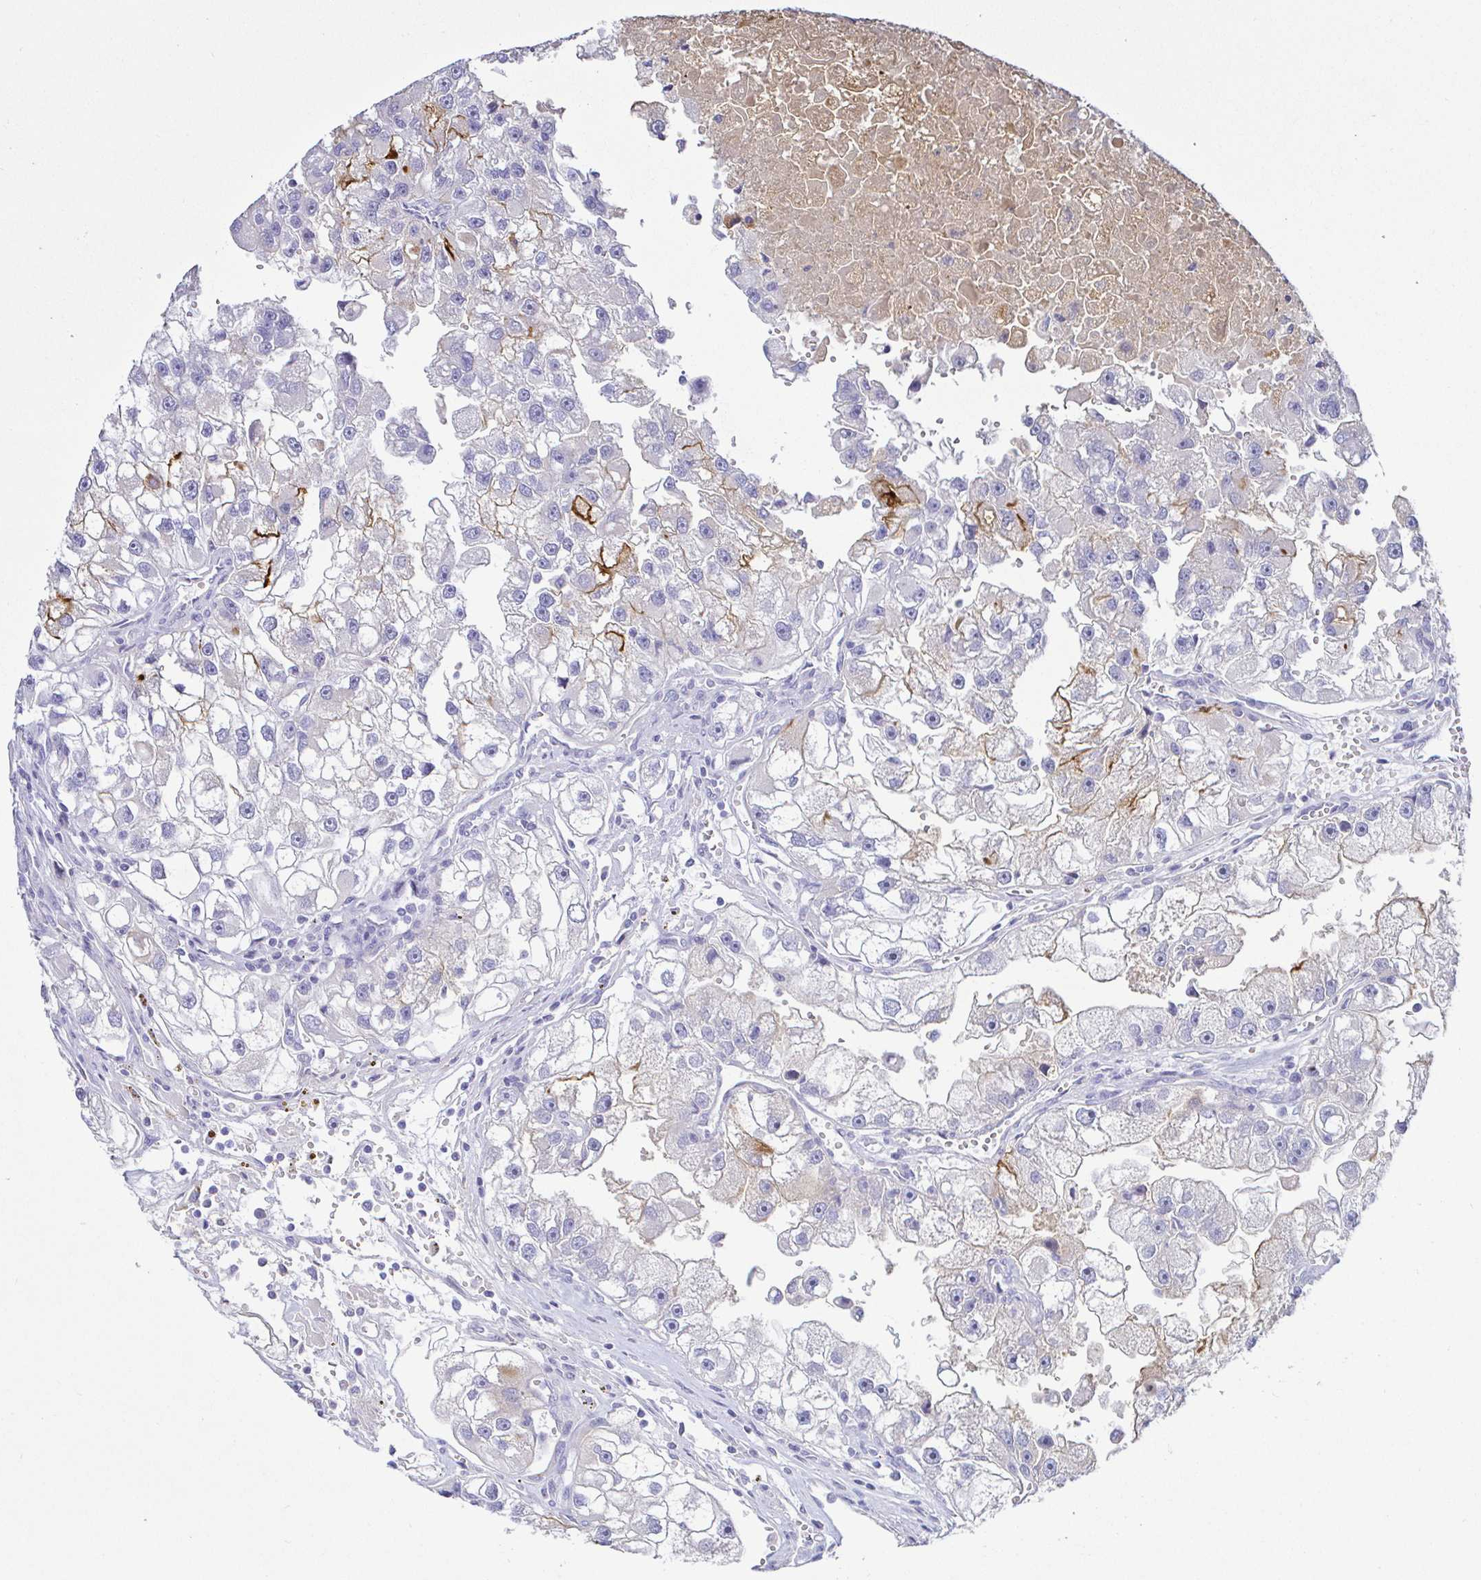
{"staining": {"intensity": "moderate", "quantity": "<25%", "location": "cytoplasmic/membranous"}, "tissue": "renal cancer", "cell_type": "Tumor cells", "image_type": "cancer", "snomed": [{"axis": "morphology", "description": "Adenocarcinoma, NOS"}, {"axis": "topography", "description": "Kidney"}], "caption": "Renal adenocarcinoma was stained to show a protein in brown. There is low levels of moderate cytoplasmic/membranous positivity in approximately <25% of tumor cells. (DAB = brown stain, brightfield microscopy at high magnification).", "gene": "SAA4", "patient": {"sex": "male", "age": 63}}